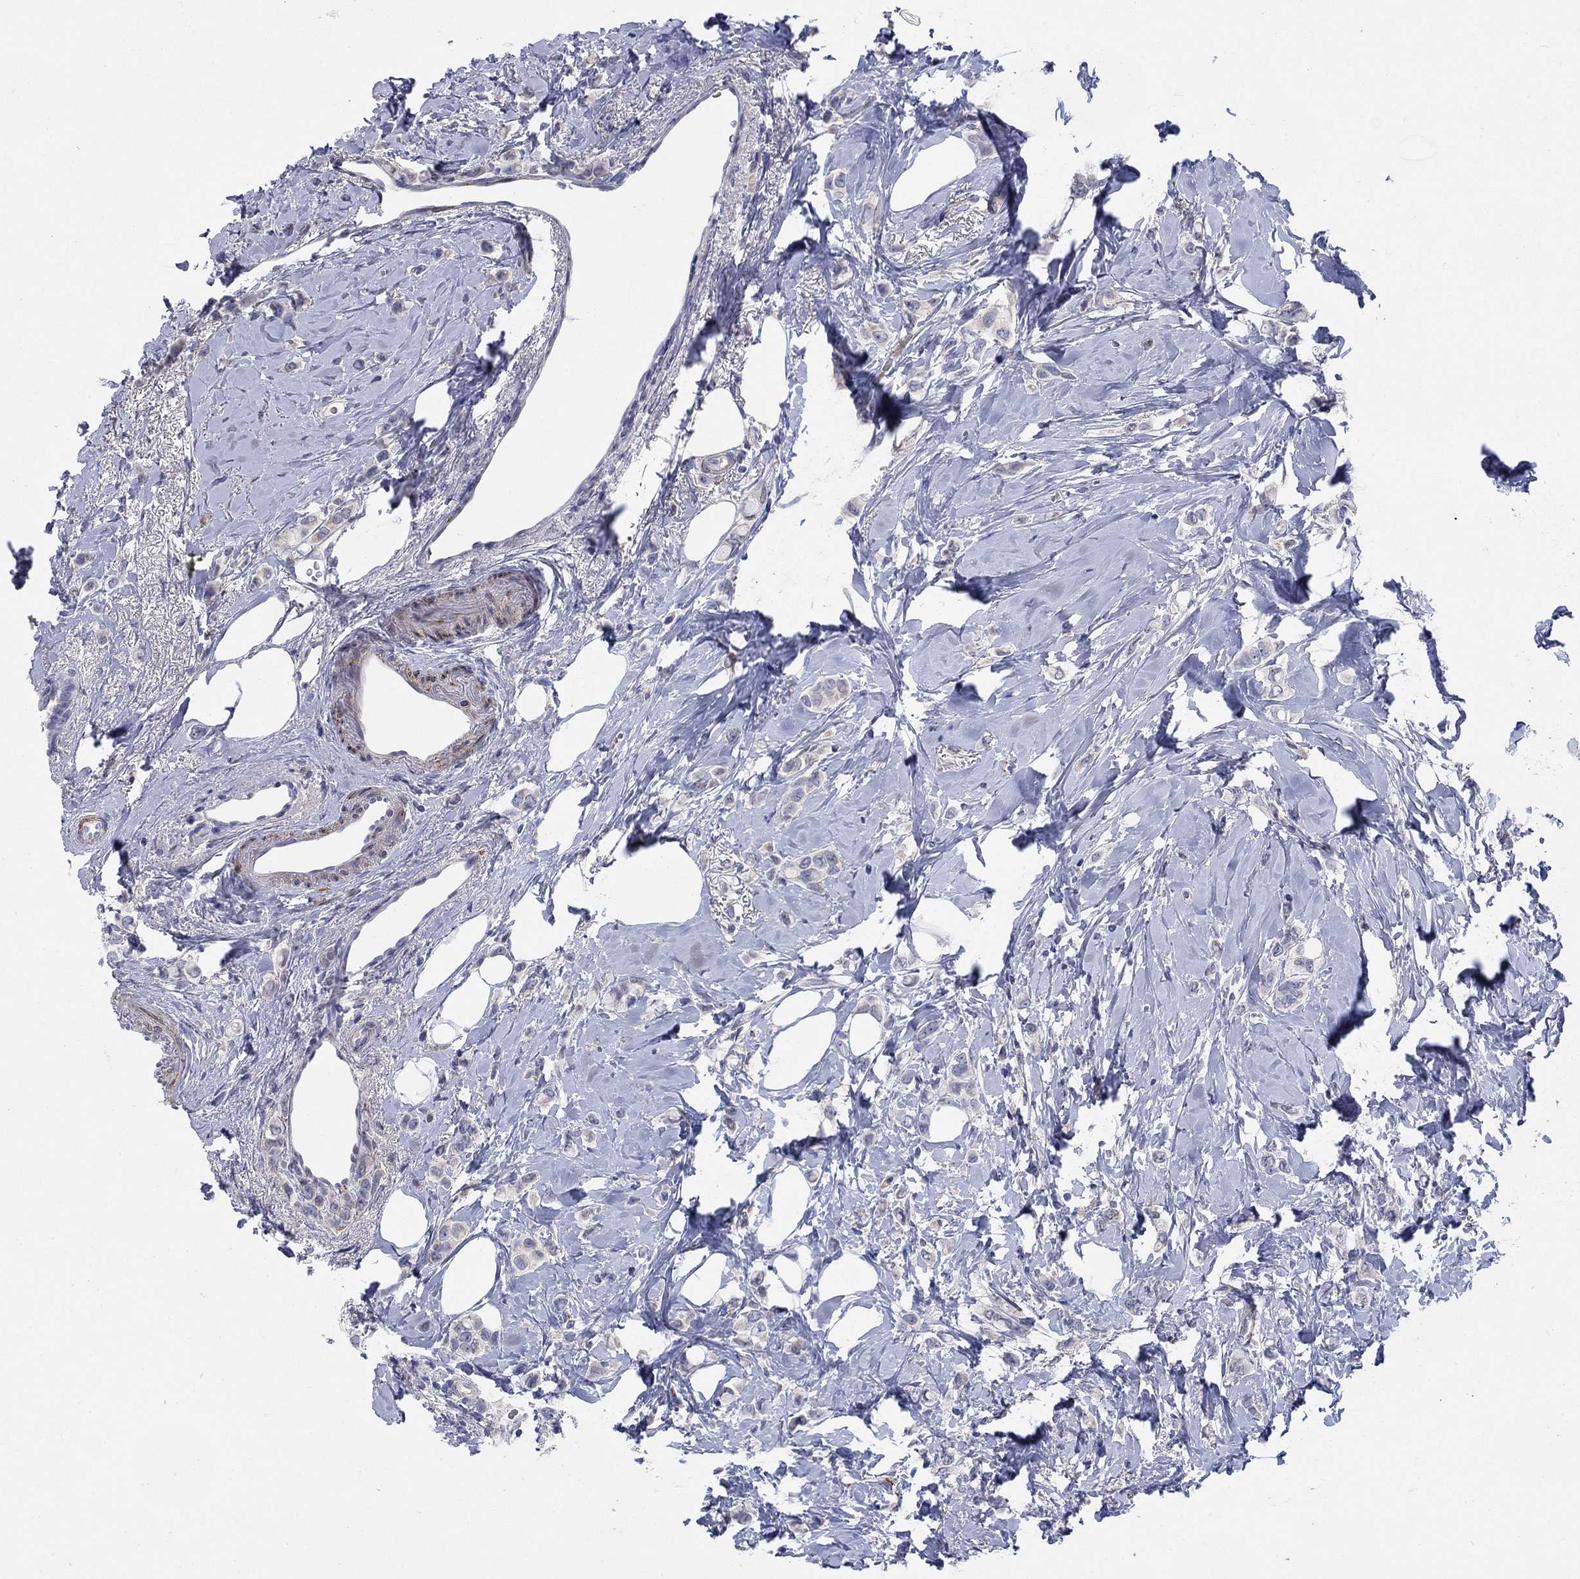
{"staining": {"intensity": "negative", "quantity": "none", "location": "none"}, "tissue": "breast cancer", "cell_type": "Tumor cells", "image_type": "cancer", "snomed": [{"axis": "morphology", "description": "Lobular carcinoma"}, {"axis": "topography", "description": "Breast"}], "caption": "IHC image of neoplastic tissue: human breast cancer stained with DAB exhibits no significant protein positivity in tumor cells. (DAB (3,3'-diaminobenzidine) IHC visualized using brightfield microscopy, high magnification).", "gene": "PTPRZ1", "patient": {"sex": "female", "age": 66}}